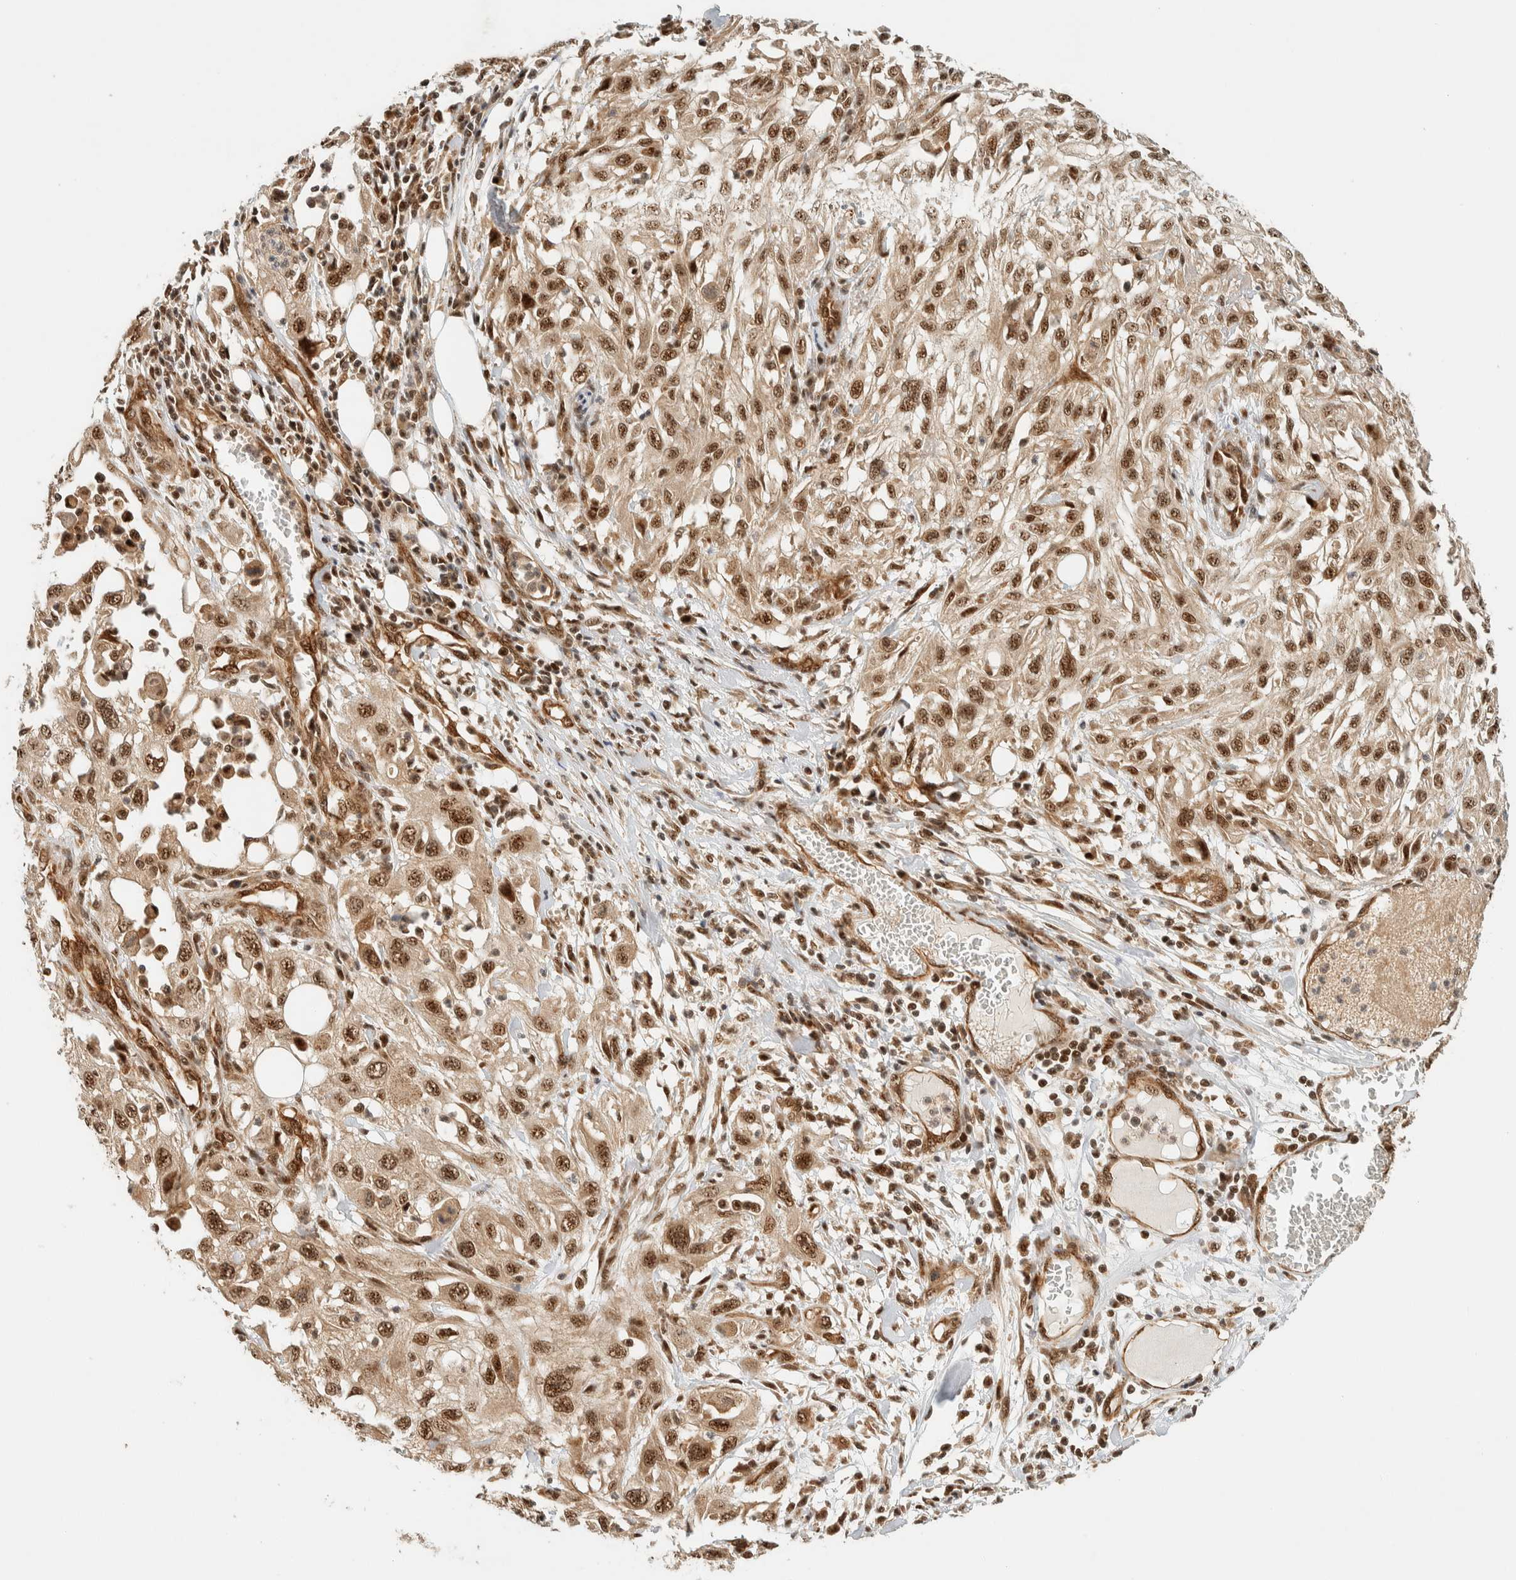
{"staining": {"intensity": "moderate", "quantity": ">75%", "location": "cytoplasmic/membranous,nuclear"}, "tissue": "skin cancer", "cell_type": "Tumor cells", "image_type": "cancer", "snomed": [{"axis": "morphology", "description": "Squamous cell carcinoma, NOS"}, {"axis": "topography", "description": "Skin"}], "caption": "Skin cancer (squamous cell carcinoma) stained for a protein demonstrates moderate cytoplasmic/membranous and nuclear positivity in tumor cells.", "gene": "SIK1", "patient": {"sex": "male", "age": 75}}